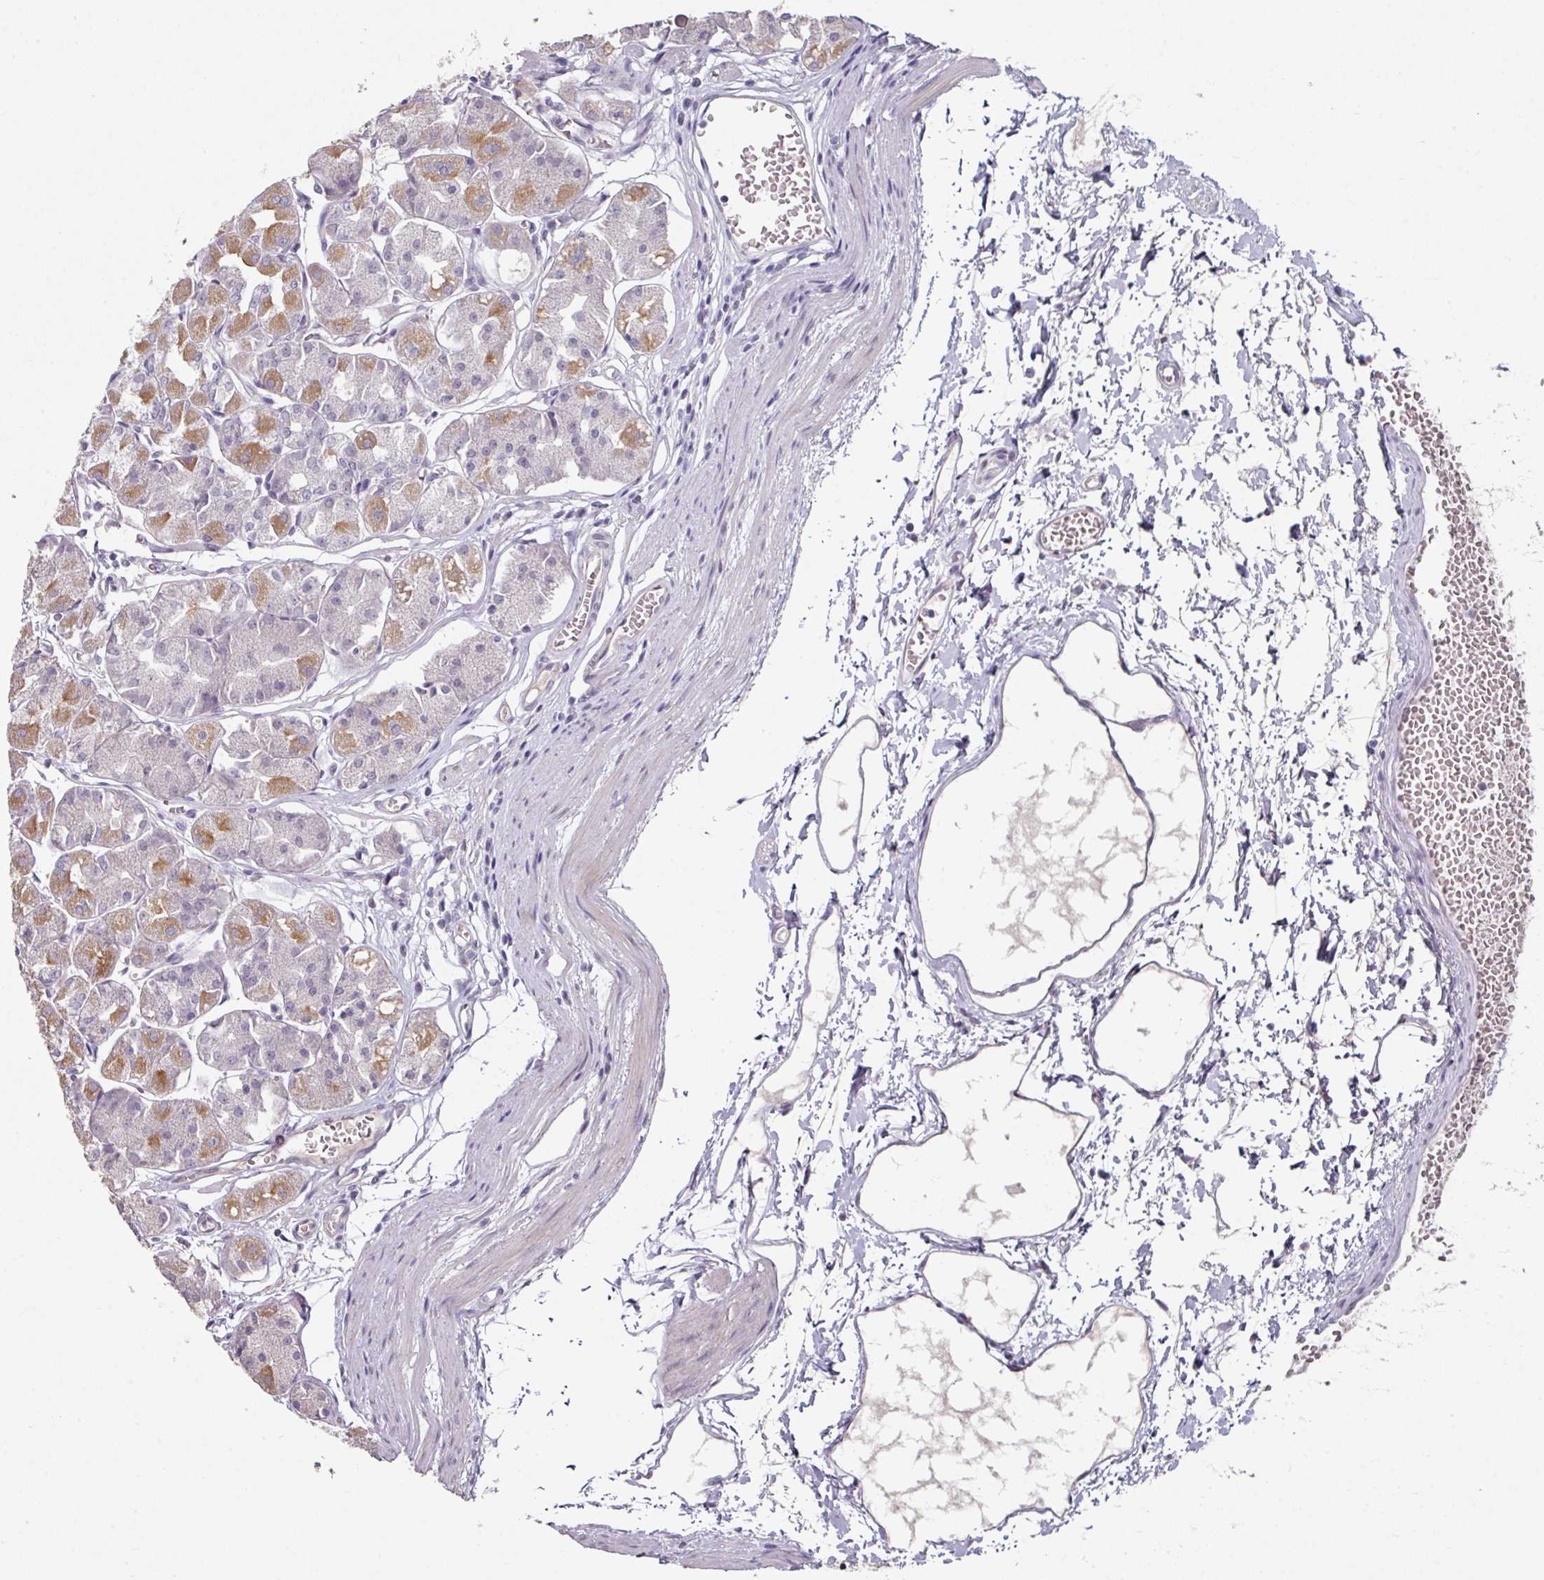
{"staining": {"intensity": "strong", "quantity": "<25%", "location": "cytoplasmic/membranous"}, "tissue": "stomach", "cell_type": "Glandular cells", "image_type": "normal", "snomed": [{"axis": "morphology", "description": "Normal tissue, NOS"}, {"axis": "topography", "description": "Stomach"}], "caption": "Immunohistochemical staining of benign stomach demonstrates strong cytoplasmic/membranous protein staining in approximately <25% of glandular cells.", "gene": "ELK1", "patient": {"sex": "male", "age": 55}}